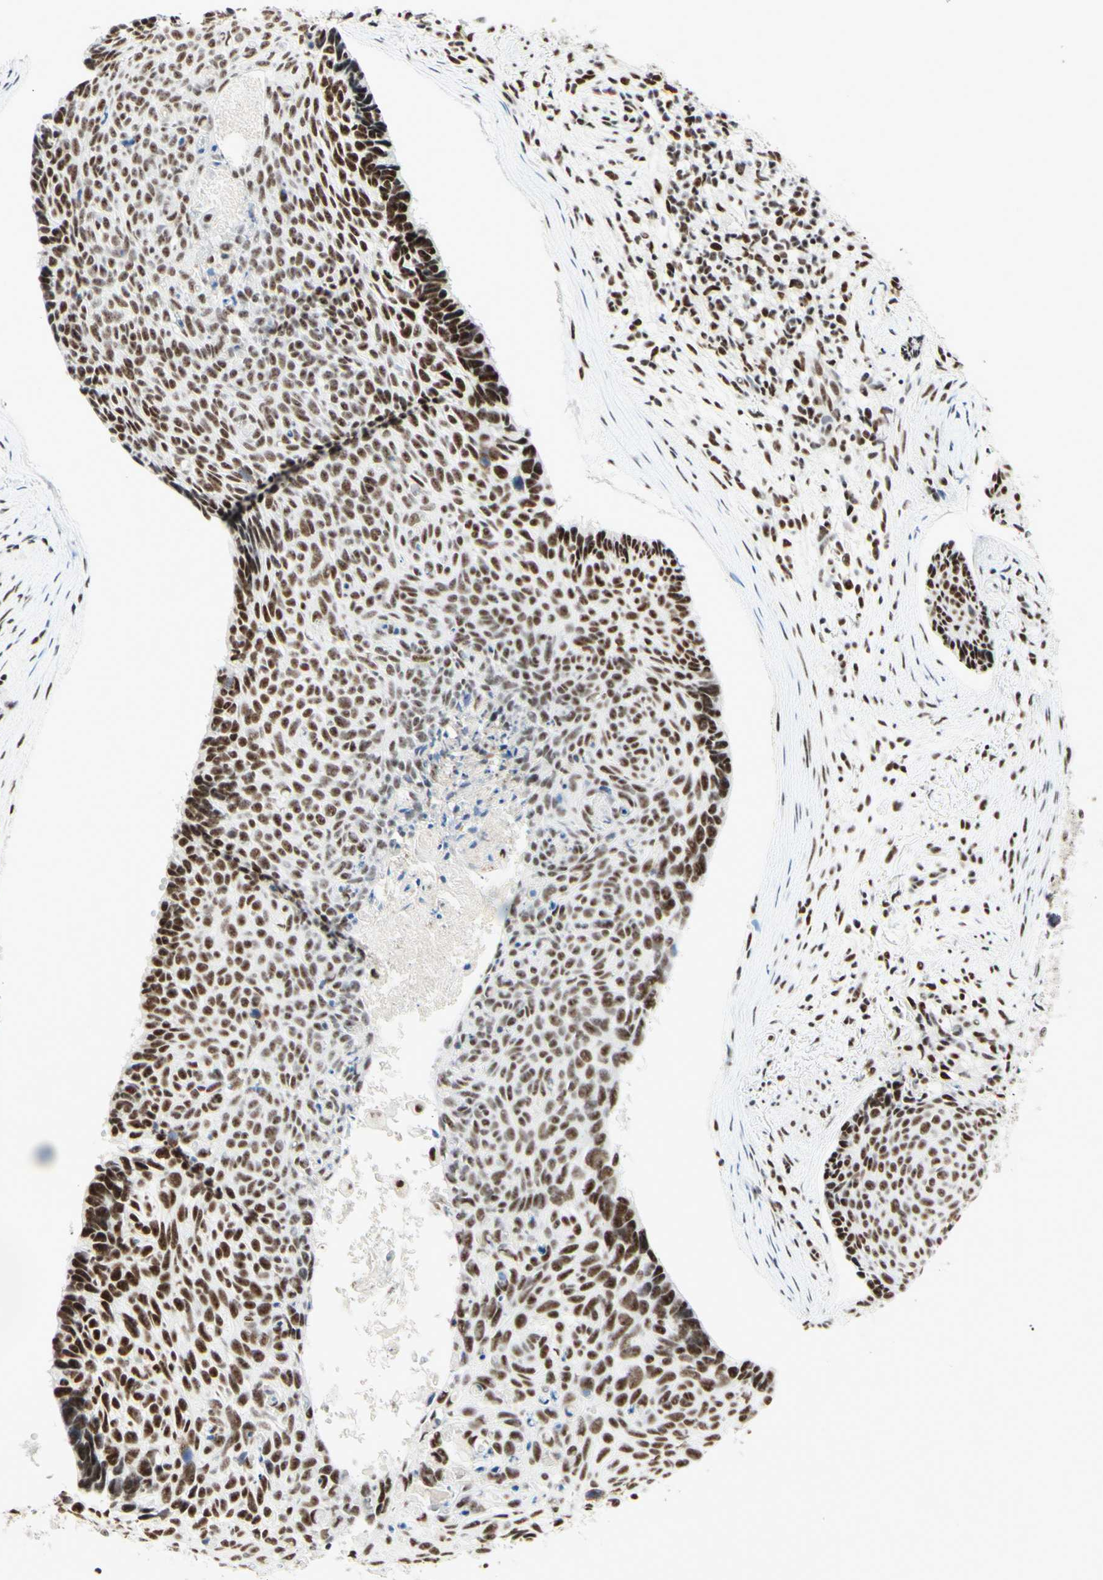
{"staining": {"intensity": "strong", "quantity": "25%-75%", "location": "nuclear"}, "tissue": "skin cancer", "cell_type": "Tumor cells", "image_type": "cancer", "snomed": [{"axis": "morphology", "description": "Normal tissue, NOS"}, {"axis": "morphology", "description": "Basal cell carcinoma"}, {"axis": "topography", "description": "Skin"}], "caption": "Protein positivity by immunohistochemistry (IHC) shows strong nuclear expression in approximately 25%-75% of tumor cells in skin cancer.", "gene": "WTAP", "patient": {"sex": "female", "age": 56}}